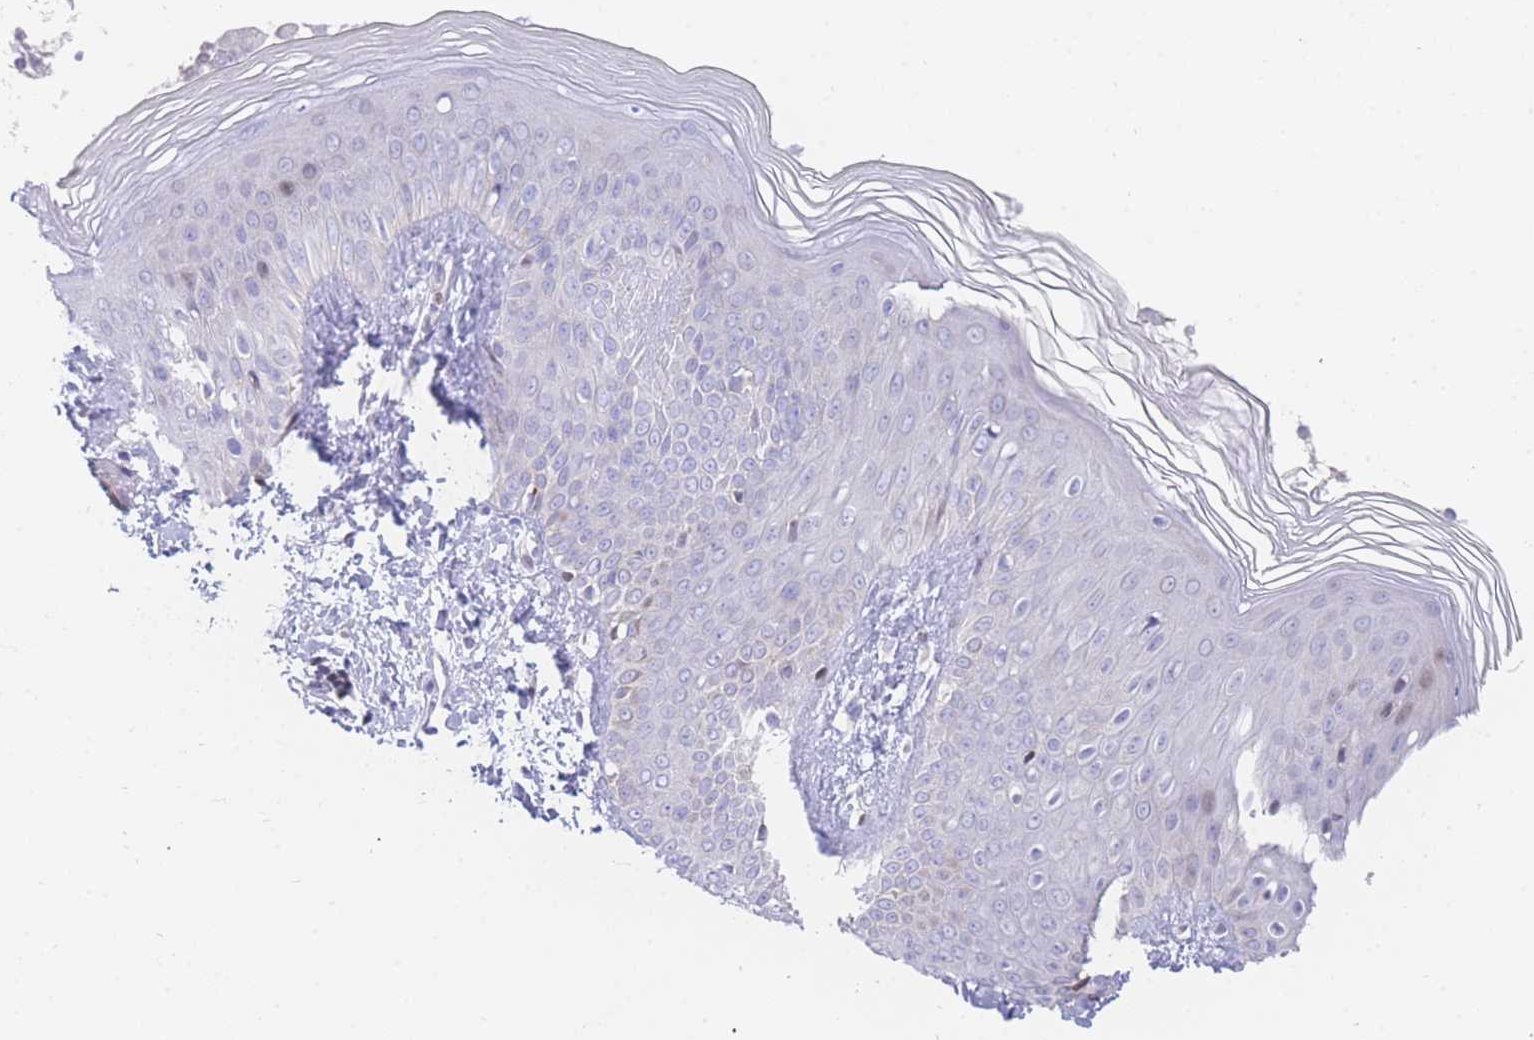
{"staining": {"intensity": "weak", "quantity": "<25%", "location": "cytoplasmic/membranous"}, "tissue": "skin", "cell_type": "Epidermal cells", "image_type": "normal", "snomed": [{"axis": "morphology", "description": "Normal tissue, NOS"}, {"axis": "morphology", "description": "Inflammation, NOS"}, {"axis": "topography", "description": "Soft tissue"}, {"axis": "topography", "description": "Anal"}], "caption": "The histopathology image reveals no significant expression in epidermal cells of skin. (DAB (3,3'-diaminobenzidine) immunohistochemistry, high magnification).", "gene": "GPAM", "patient": {"sex": "female", "age": 15}}